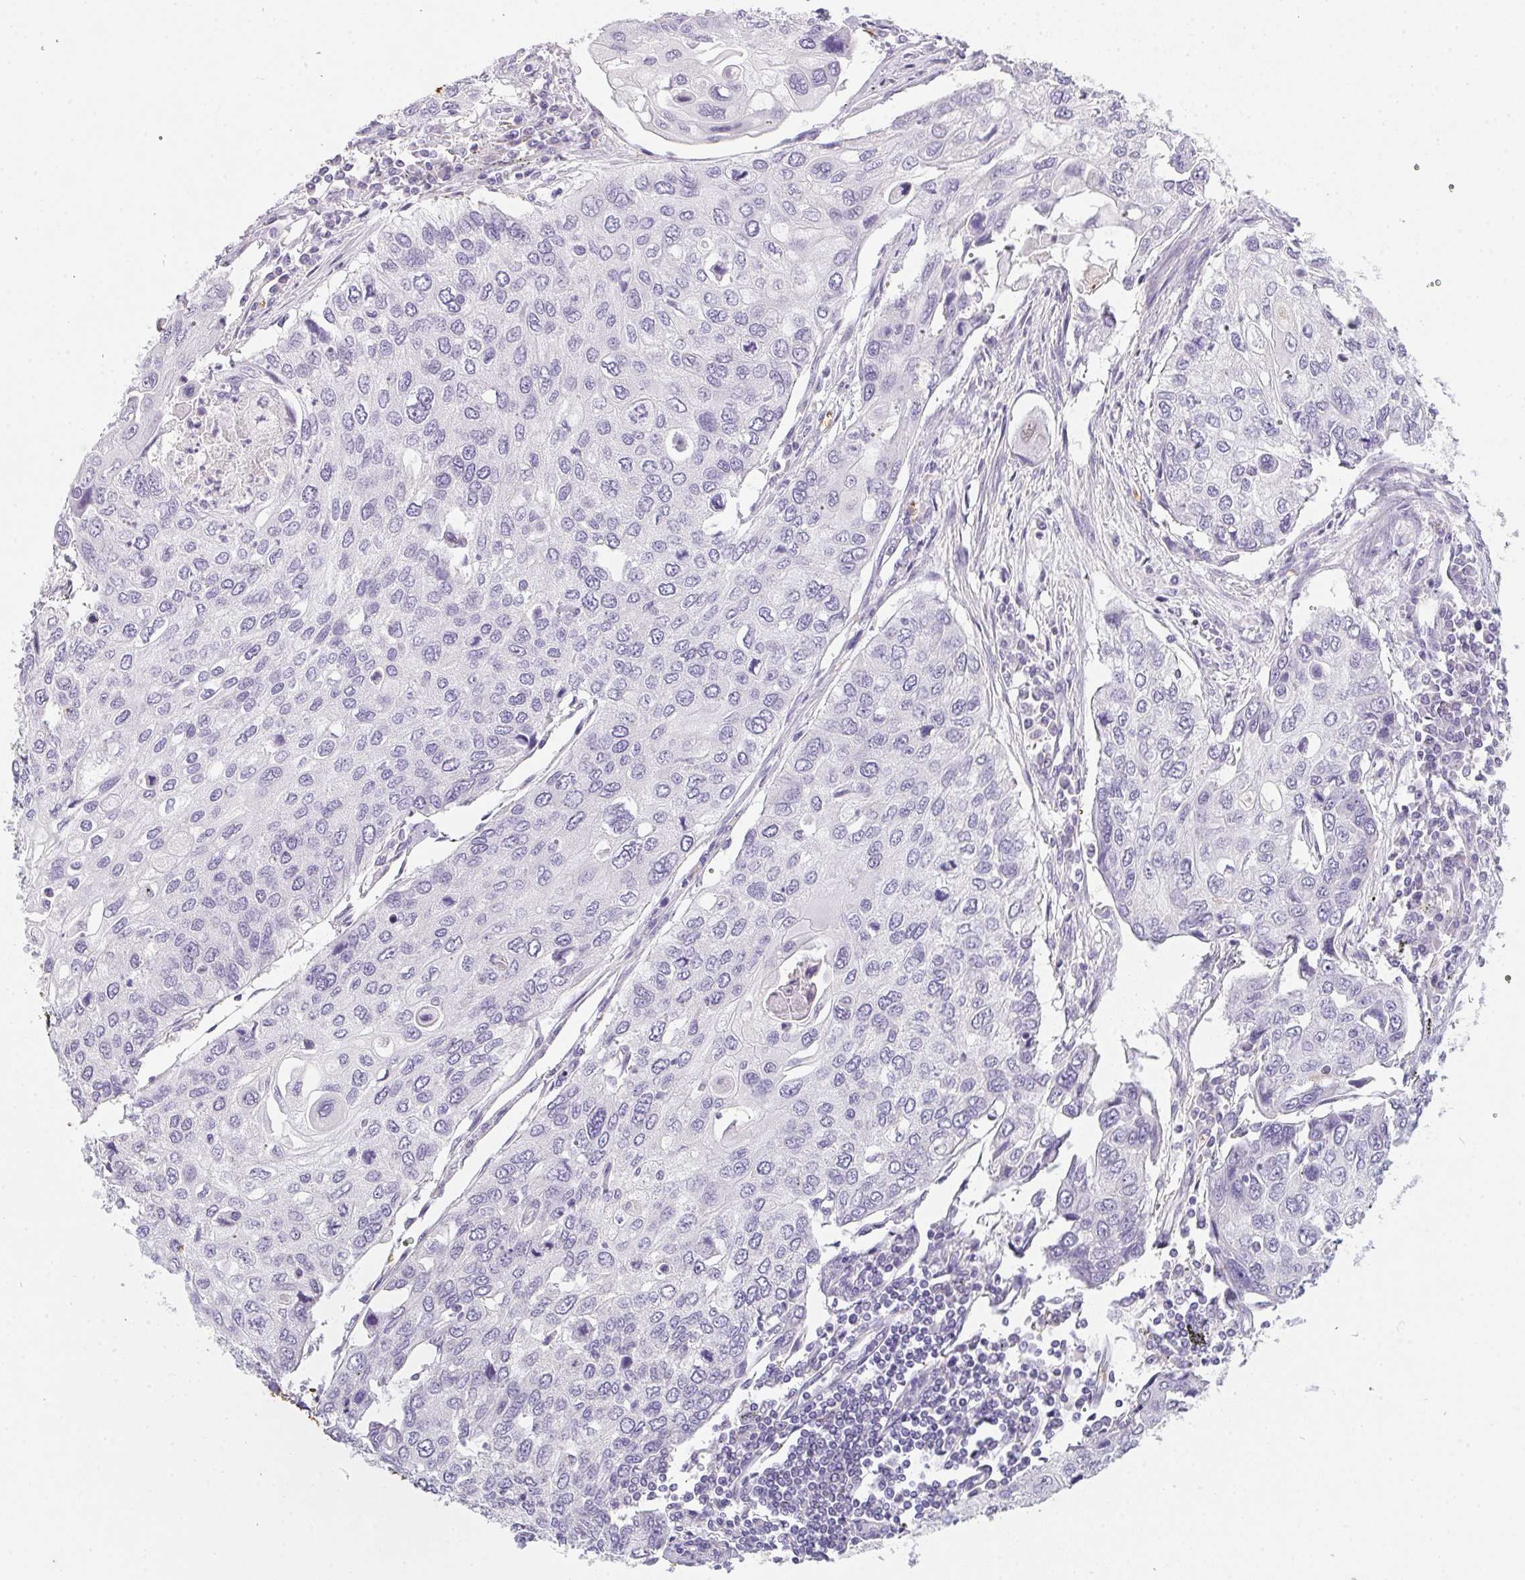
{"staining": {"intensity": "negative", "quantity": "none", "location": "none"}, "tissue": "lung cancer", "cell_type": "Tumor cells", "image_type": "cancer", "snomed": [{"axis": "morphology", "description": "Squamous cell carcinoma, NOS"}, {"axis": "morphology", "description": "Squamous cell carcinoma, metastatic, NOS"}, {"axis": "topography", "description": "Lung"}], "caption": "Histopathology image shows no protein expression in tumor cells of lung metastatic squamous cell carcinoma tissue.", "gene": "DCD", "patient": {"sex": "male", "age": 63}}